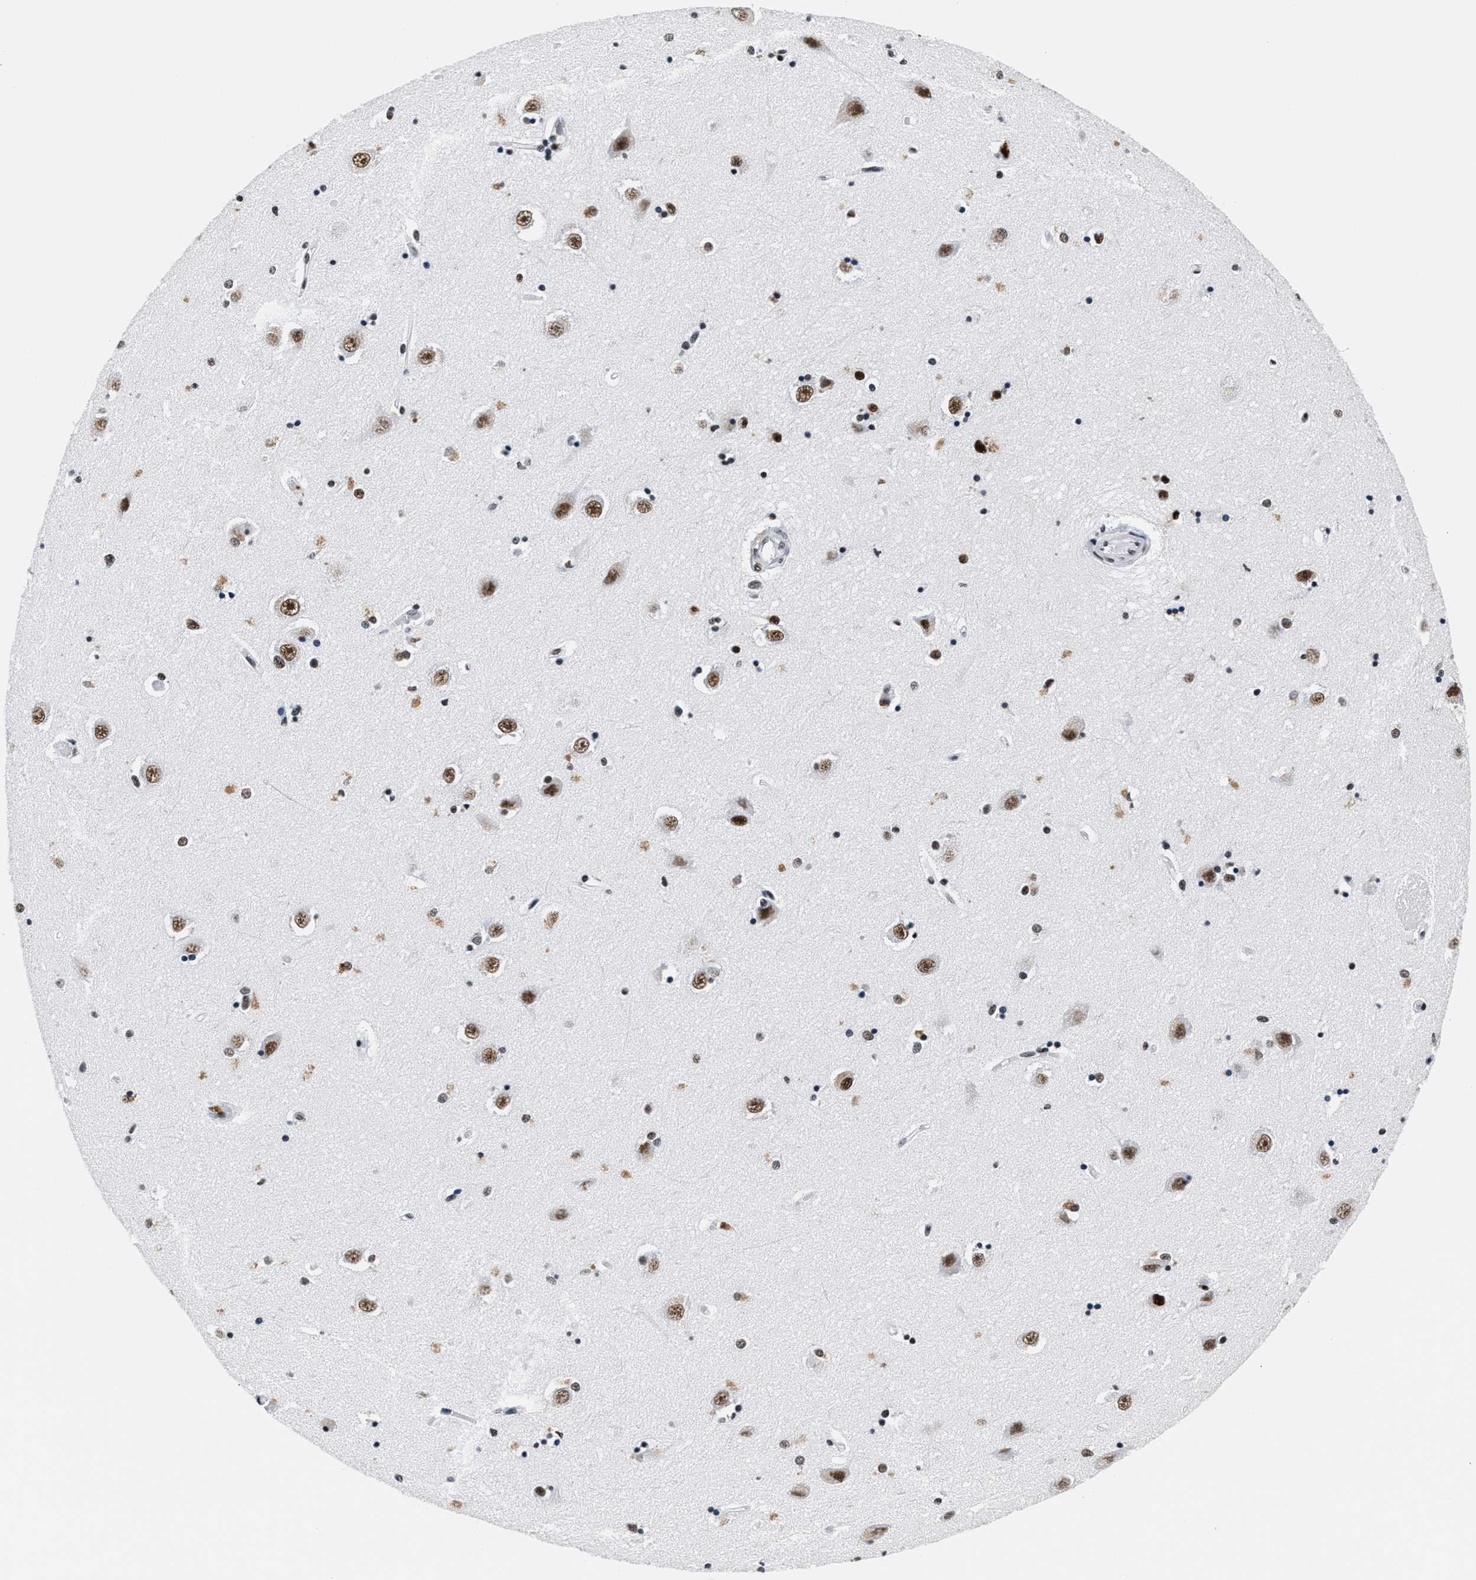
{"staining": {"intensity": "moderate", "quantity": "25%-75%", "location": "nuclear"}, "tissue": "hippocampus", "cell_type": "Glial cells", "image_type": "normal", "snomed": [{"axis": "morphology", "description": "Normal tissue, NOS"}, {"axis": "topography", "description": "Hippocampus"}], "caption": "Immunohistochemistry image of unremarkable hippocampus: human hippocampus stained using immunohistochemistry shows medium levels of moderate protein expression localized specifically in the nuclear of glial cells, appearing as a nuclear brown color.", "gene": "RAD50", "patient": {"sex": "male", "age": 45}}